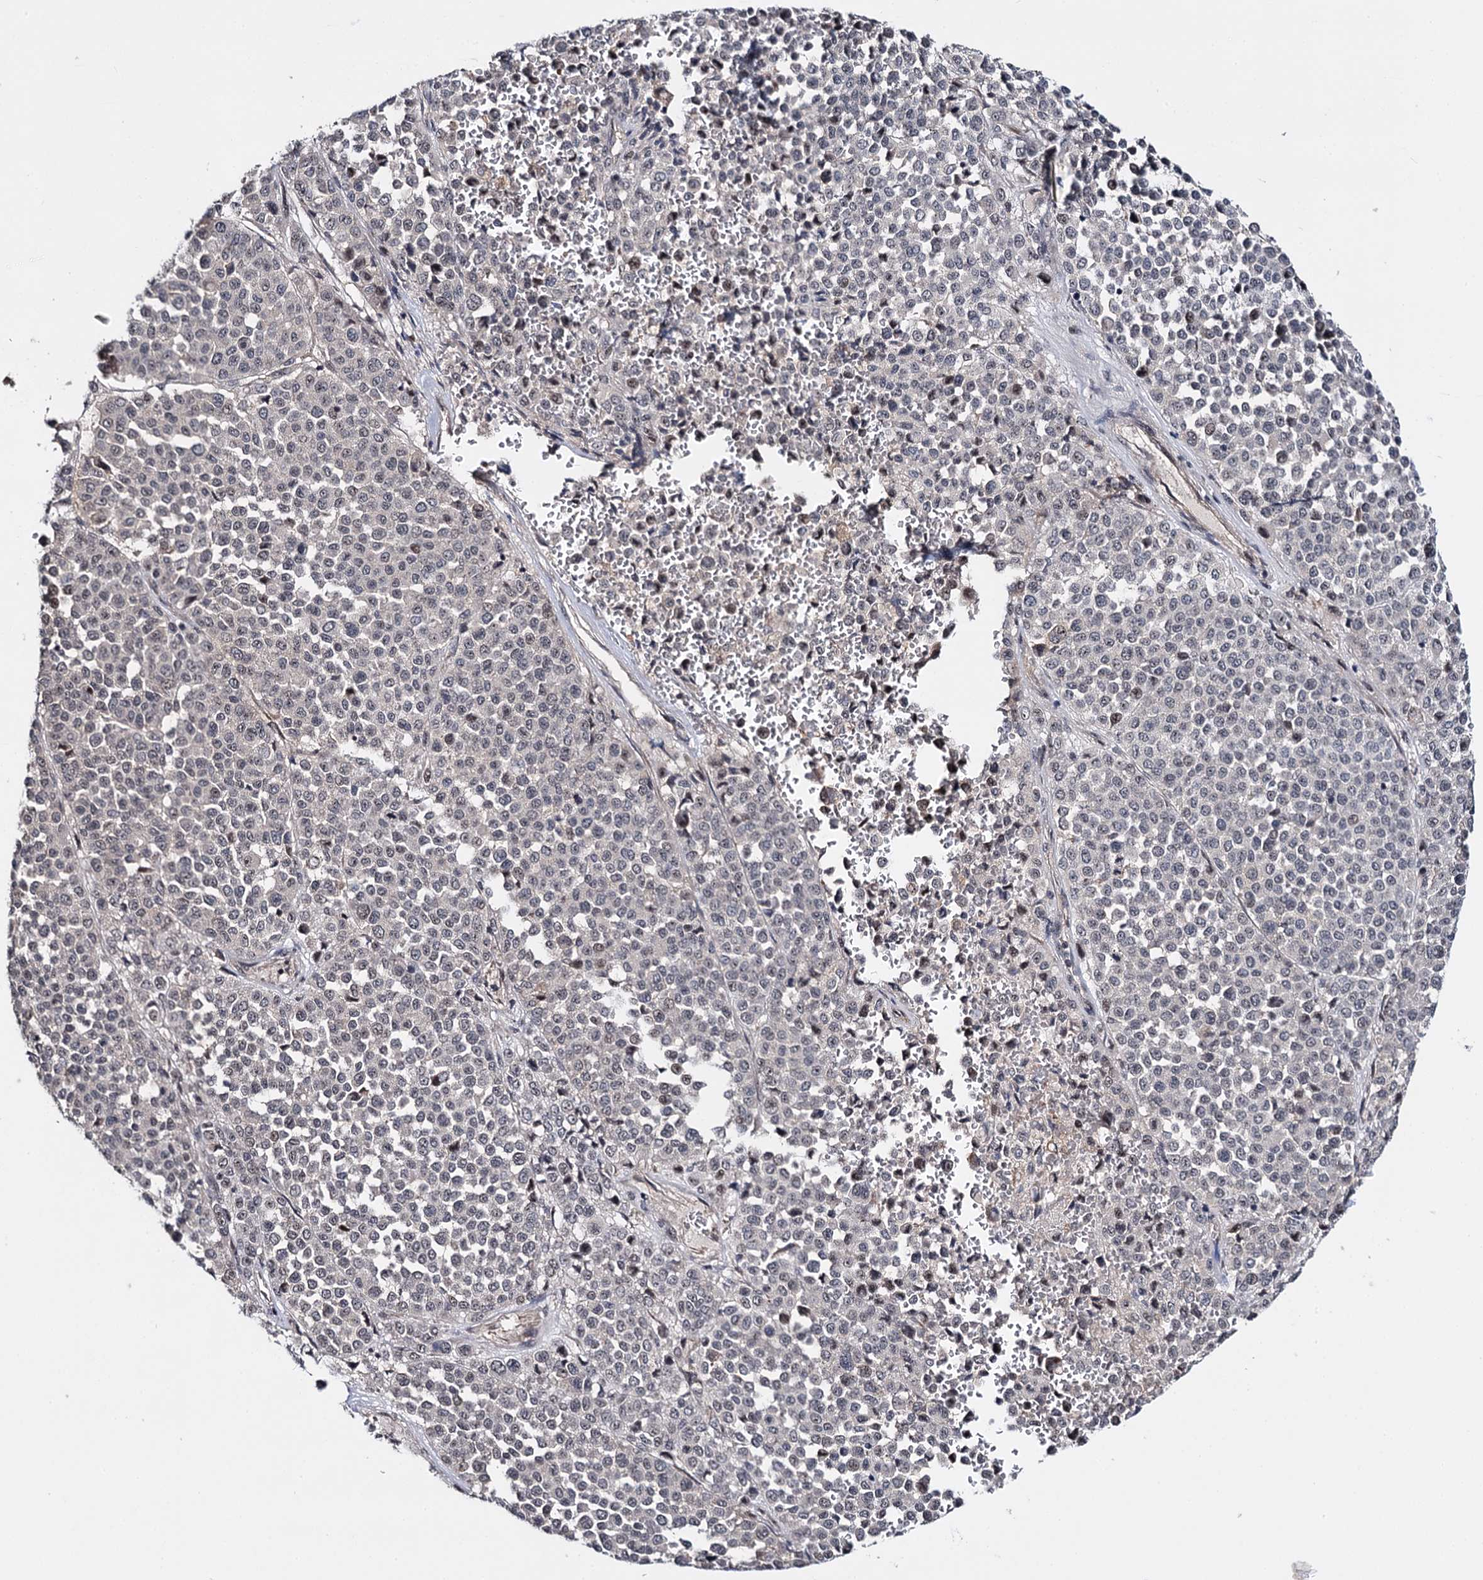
{"staining": {"intensity": "negative", "quantity": "none", "location": "none"}, "tissue": "melanoma", "cell_type": "Tumor cells", "image_type": "cancer", "snomed": [{"axis": "morphology", "description": "Malignant melanoma, Metastatic site"}, {"axis": "topography", "description": "Pancreas"}], "caption": "The histopathology image demonstrates no staining of tumor cells in malignant melanoma (metastatic site).", "gene": "SUPT20H", "patient": {"sex": "female", "age": 30}}